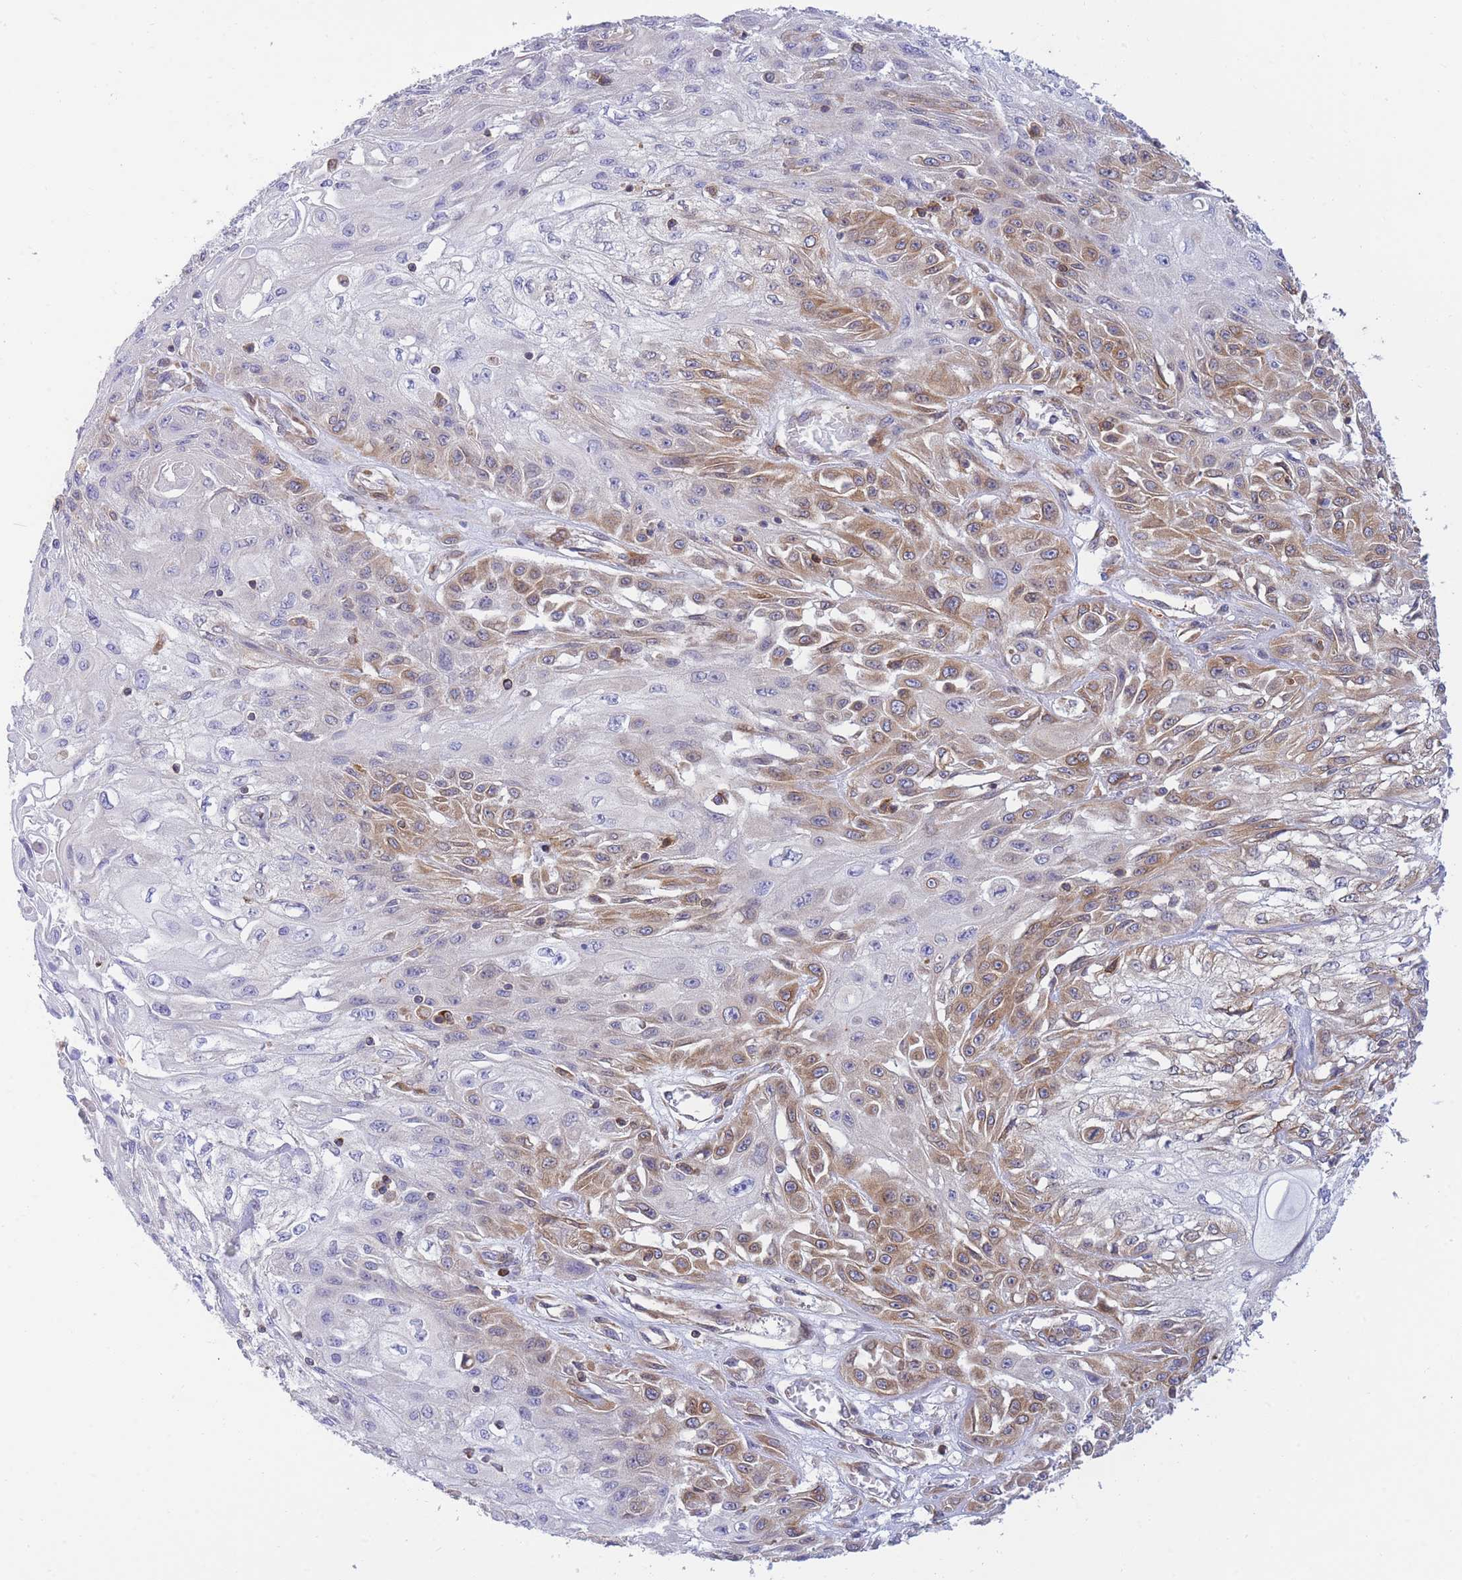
{"staining": {"intensity": "moderate", "quantity": "25%-75%", "location": "cytoplasmic/membranous"}, "tissue": "skin cancer", "cell_type": "Tumor cells", "image_type": "cancer", "snomed": [{"axis": "morphology", "description": "Squamous cell carcinoma, NOS"}, {"axis": "morphology", "description": "Squamous cell carcinoma, metastatic, NOS"}, {"axis": "topography", "description": "Skin"}, {"axis": "topography", "description": "Lymph node"}], "caption": "Skin cancer tissue exhibits moderate cytoplasmic/membranous positivity in approximately 25%-75% of tumor cells", "gene": "REM1", "patient": {"sex": "male", "age": 75}}